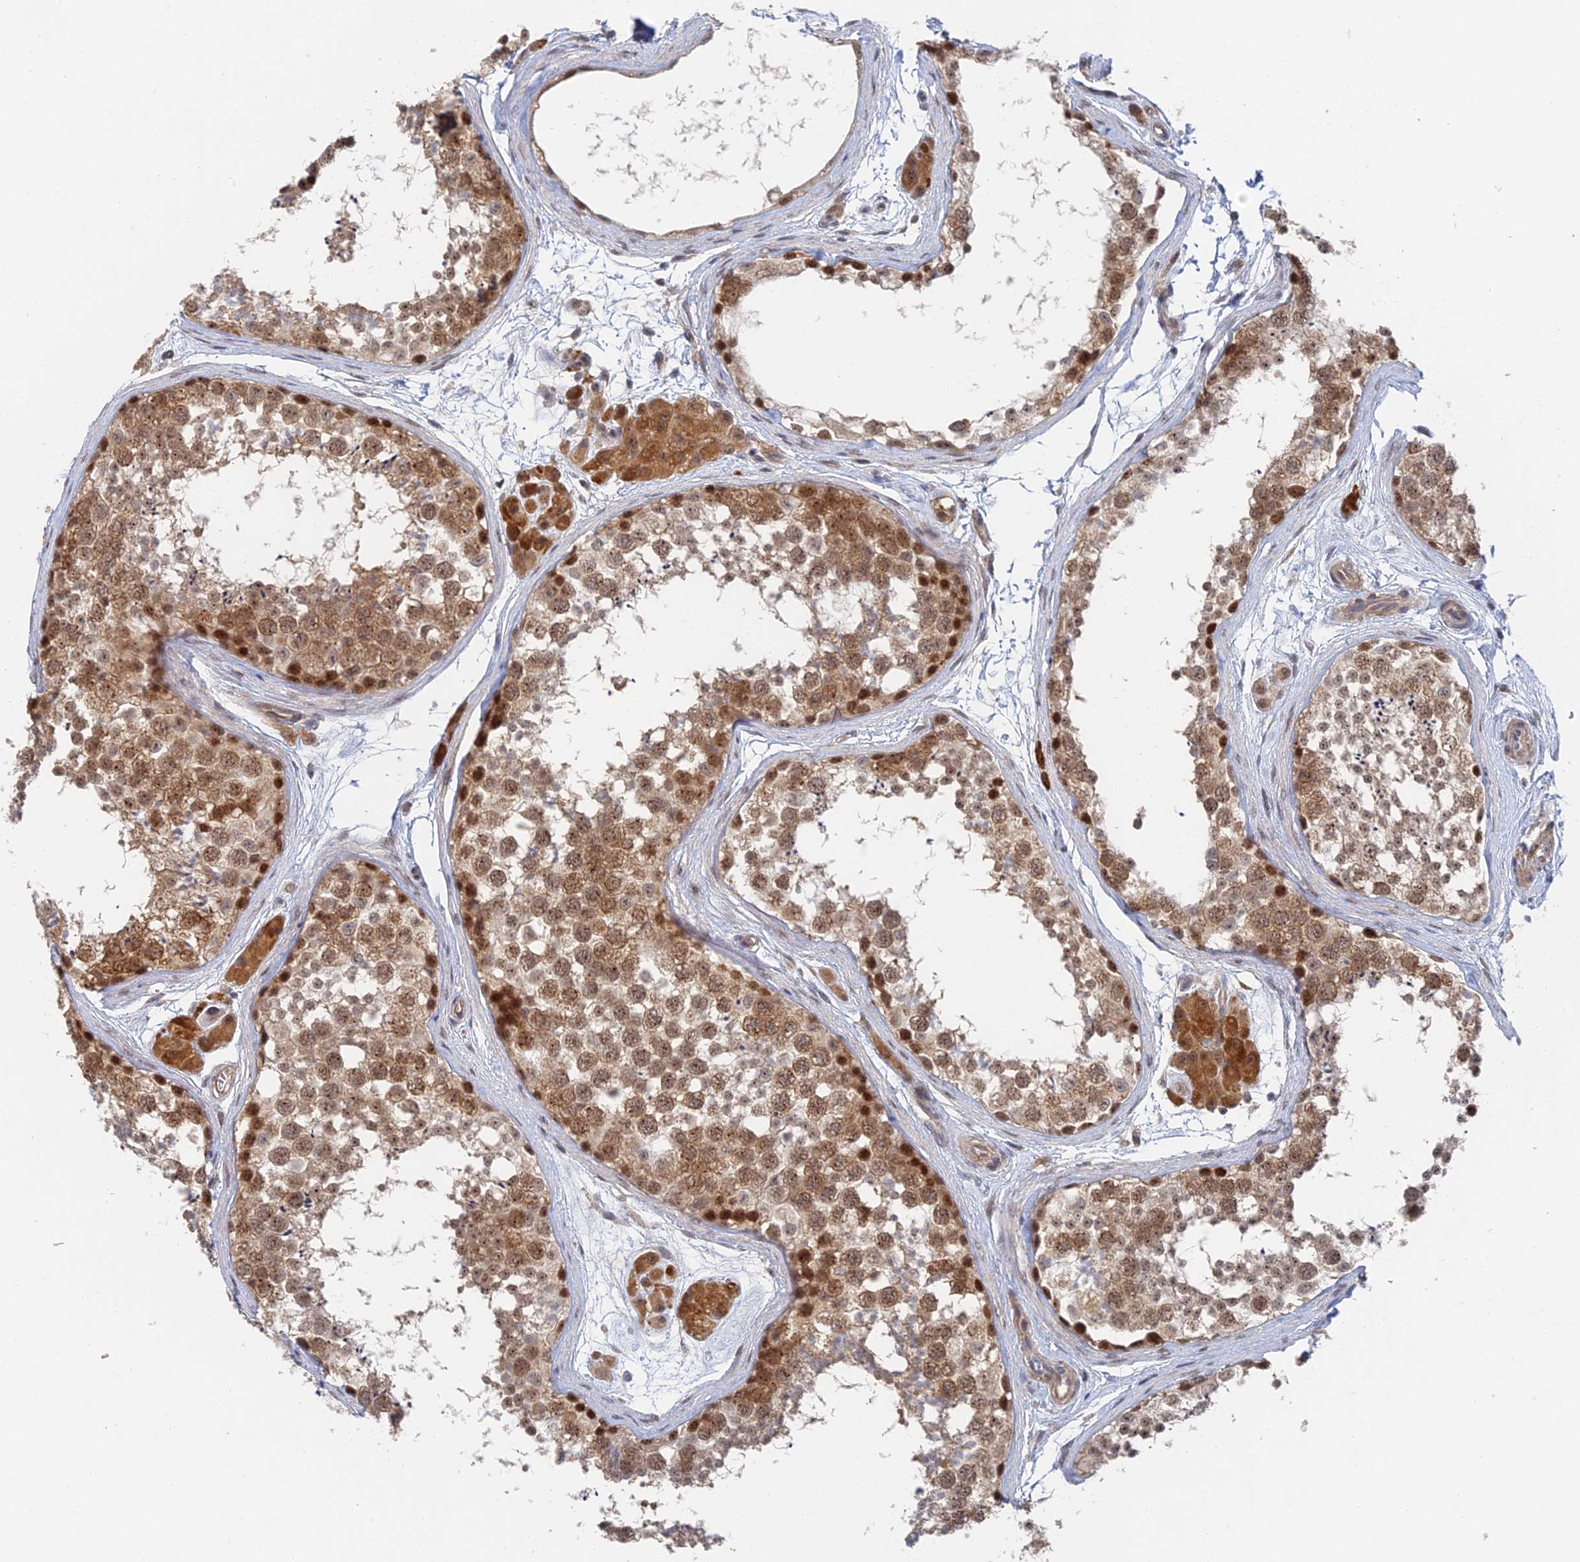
{"staining": {"intensity": "moderate", "quantity": ">75%", "location": "cytoplasmic/membranous,nuclear"}, "tissue": "testis", "cell_type": "Cells in seminiferous ducts", "image_type": "normal", "snomed": [{"axis": "morphology", "description": "Normal tissue, NOS"}, {"axis": "topography", "description": "Testis"}], "caption": "Immunohistochemistry of normal testis reveals medium levels of moderate cytoplasmic/membranous,nuclear staining in approximately >75% of cells in seminiferous ducts.", "gene": "CFAP92", "patient": {"sex": "male", "age": 56}}